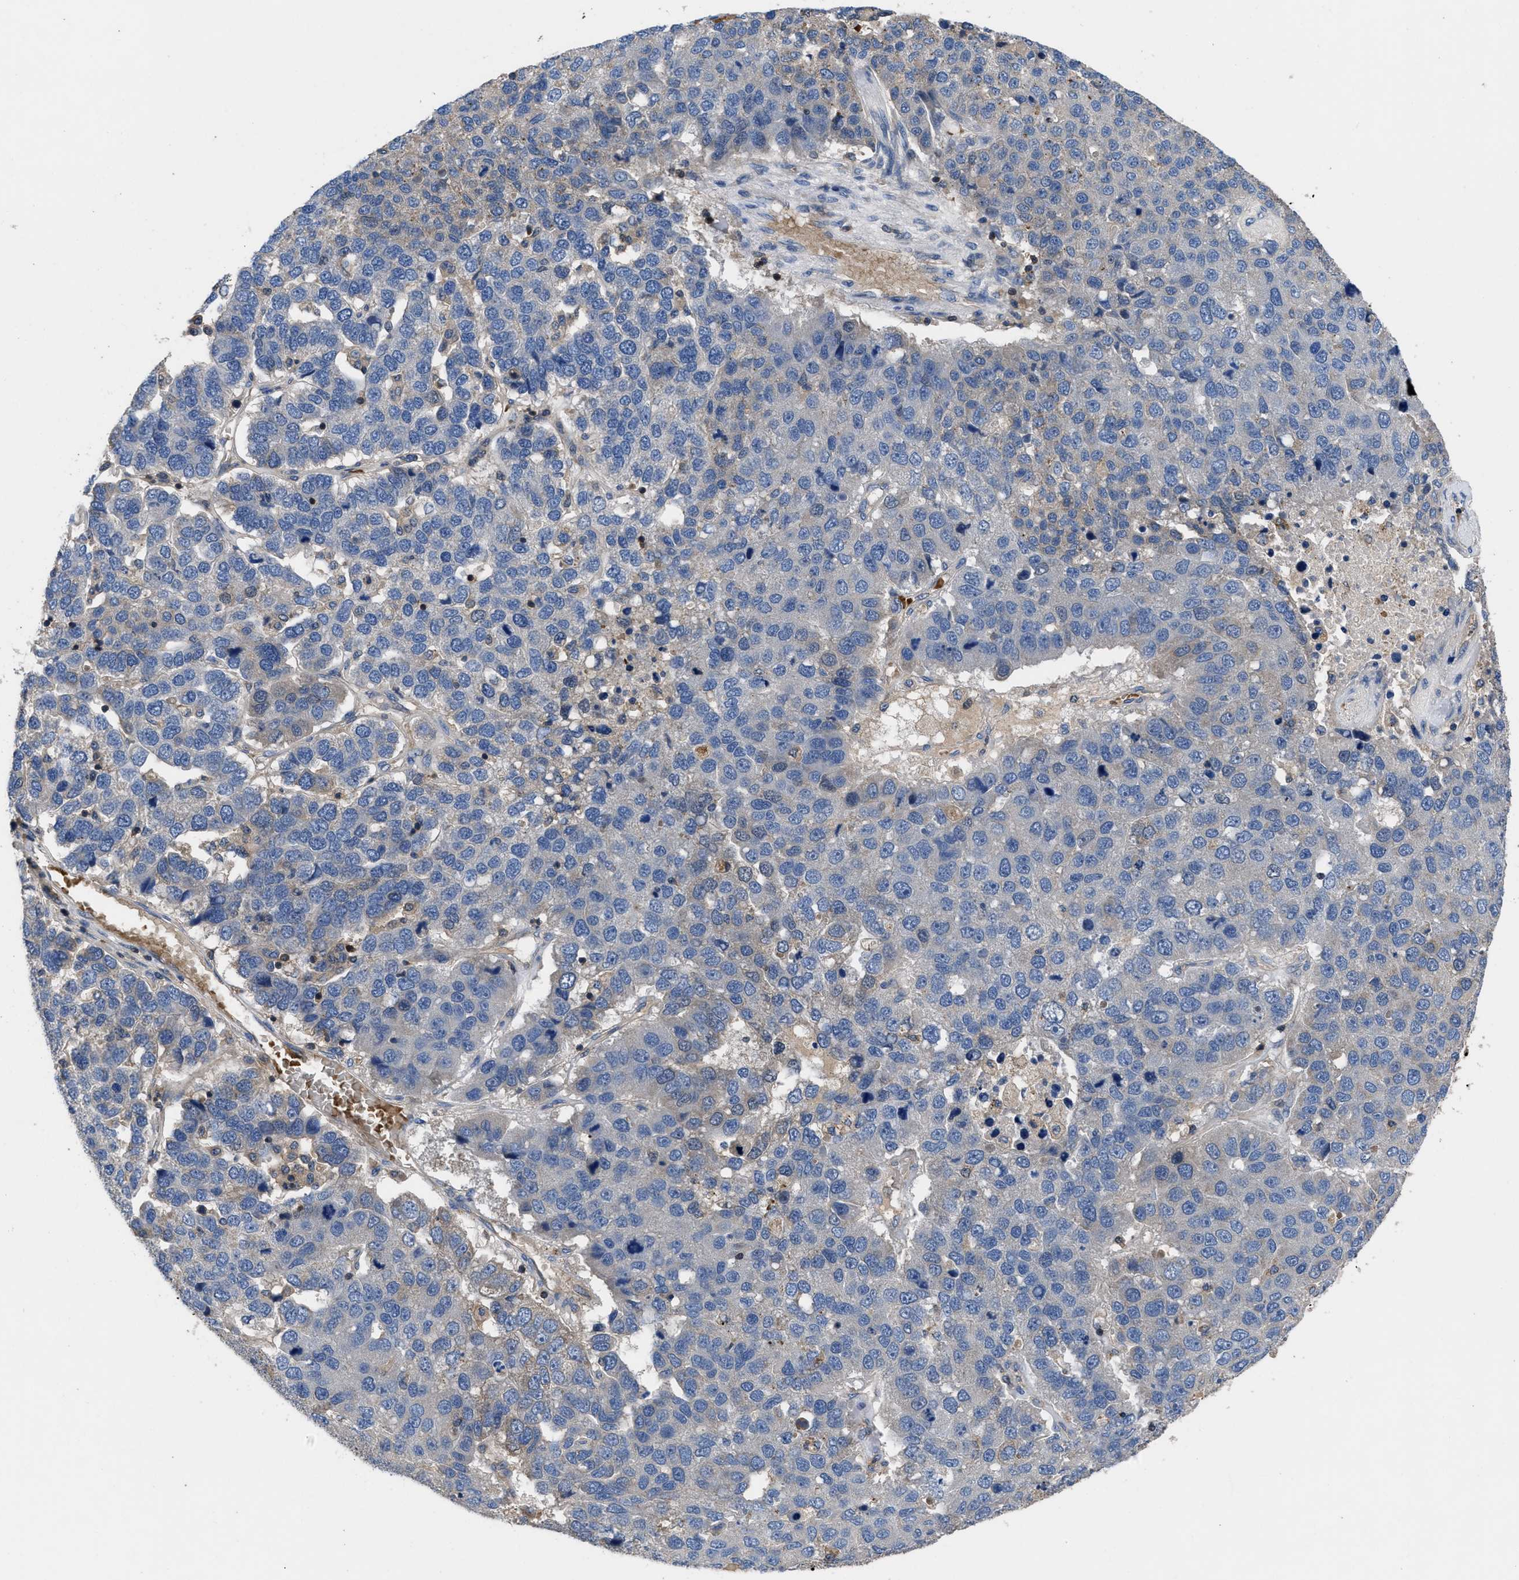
{"staining": {"intensity": "weak", "quantity": "<25%", "location": "cytoplasmic/membranous"}, "tissue": "pancreatic cancer", "cell_type": "Tumor cells", "image_type": "cancer", "snomed": [{"axis": "morphology", "description": "Adenocarcinoma, NOS"}, {"axis": "topography", "description": "Pancreas"}], "caption": "The IHC image has no significant expression in tumor cells of pancreatic cancer (adenocarcinoma) tissue.", "gene": "YBEY", "patient": {"sex": "female", "age": 61}}